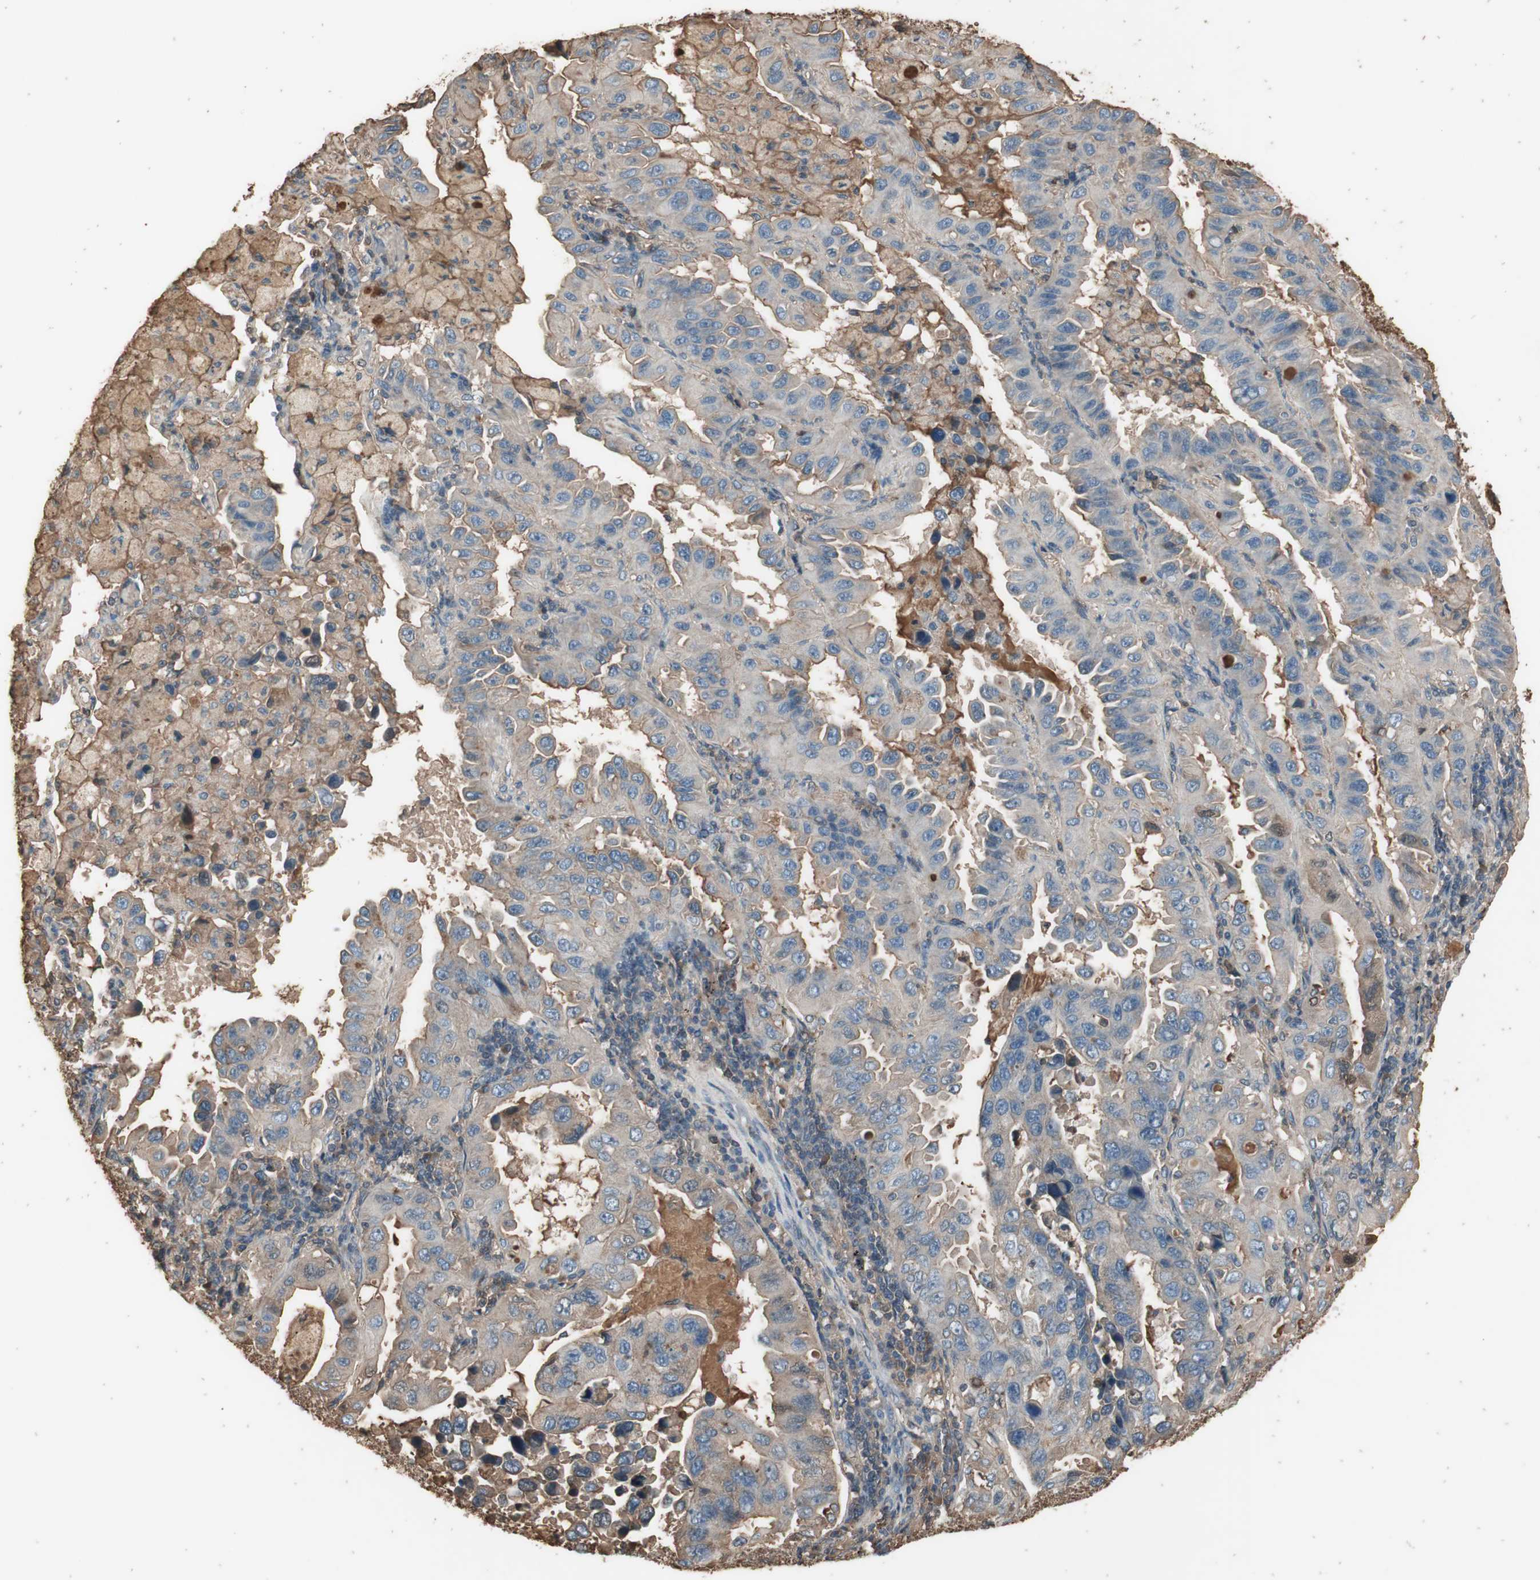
{"staining": {"intensity": "weak", "quantity": "25%-75%", "location": "cytoplasmic/membranous"}, "tissue": "lung cancer", "cell_type": "Tumor cells", "image_type": "cancer", "snomed": [{"axis": "morphology", "description": "Adenocarcinoma, NOS"}, {"axis": "topography", "description": "Lung"}], "caption": "Lung cancer was stained to show a protein in brown. There is low levels of weak cytoplasmic/membranous positivity in about 25%-75% of tumor cells.", "gene": "MMP14", "patient": {"sex": "male", "age": 64}}